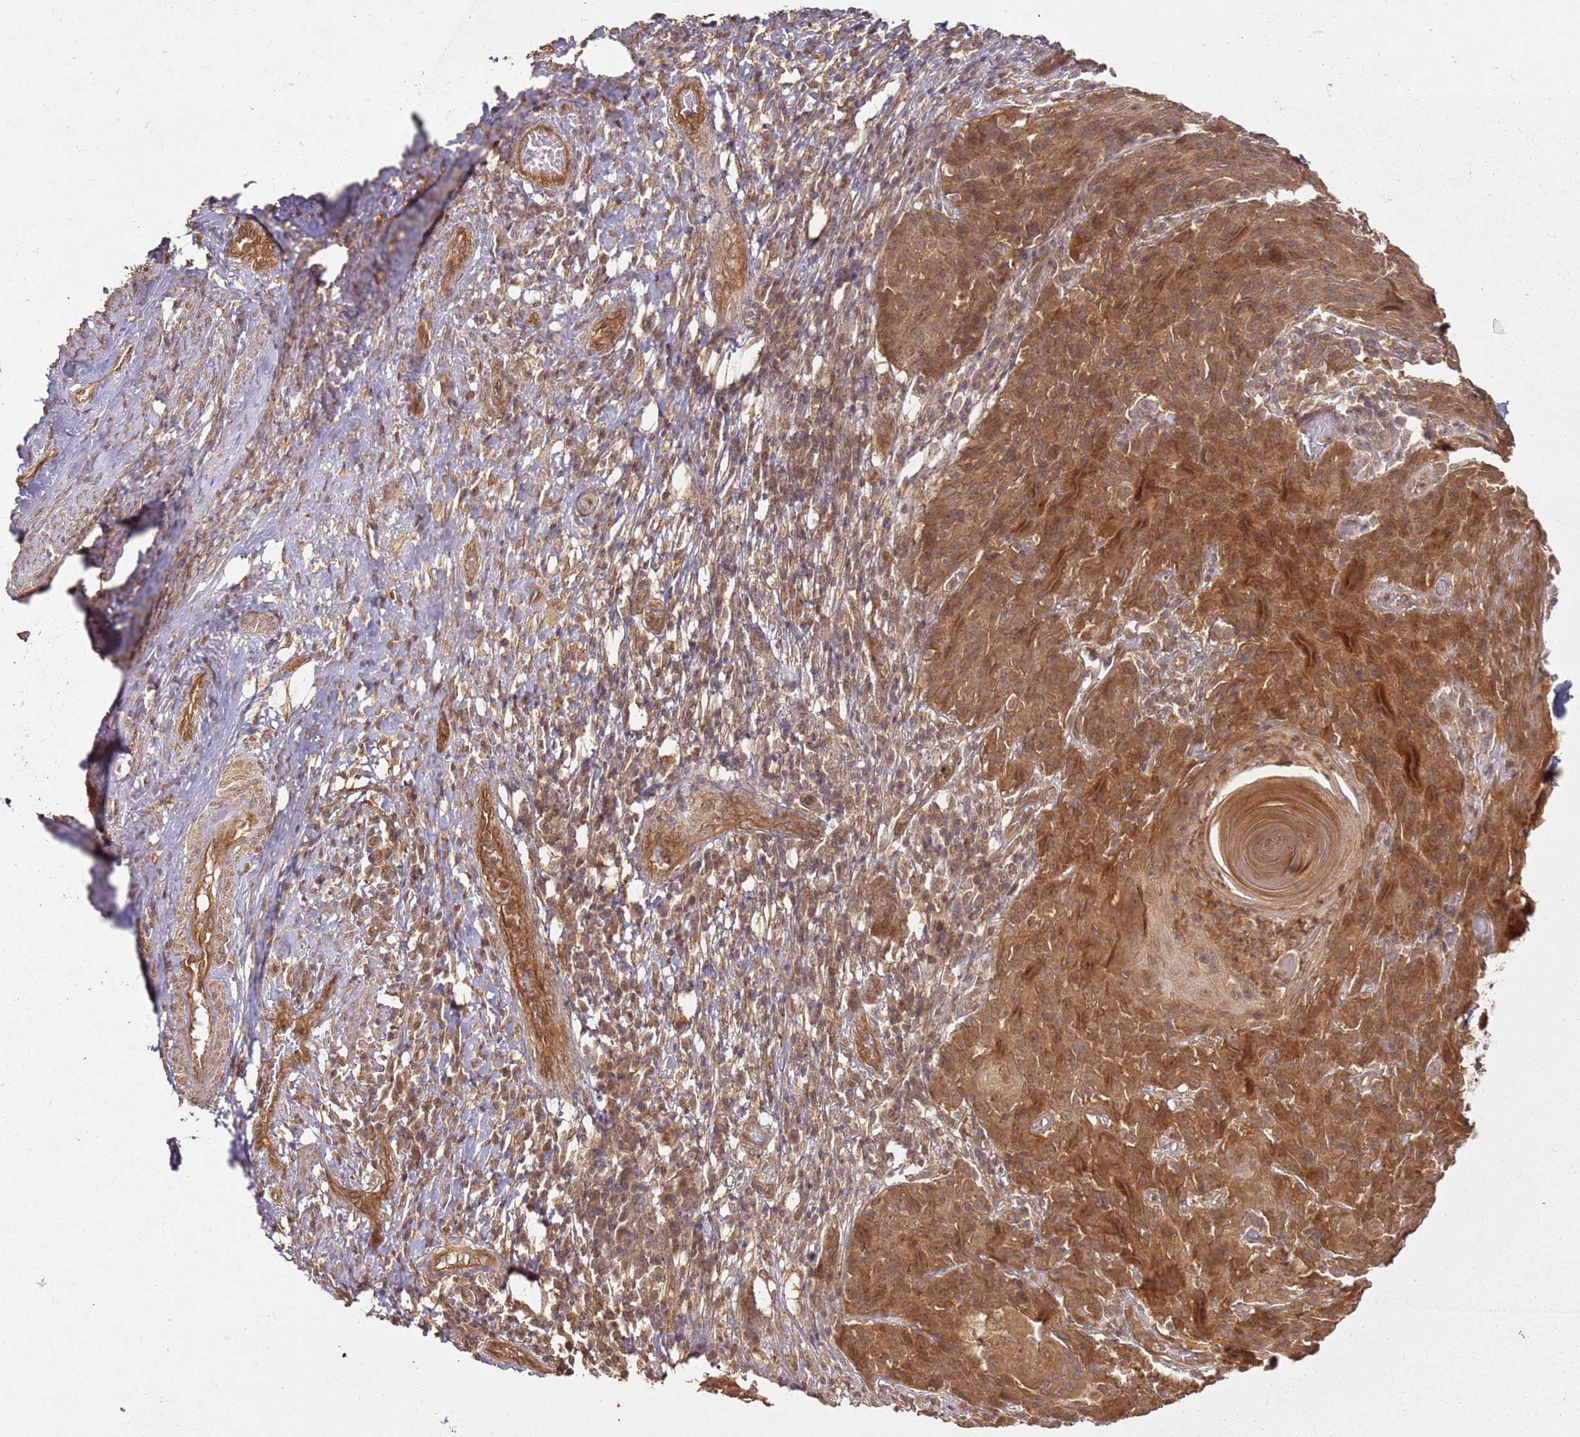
{"staining": {"intensity": "moderate", "quantity": ">75%", "location": "cytoplasmic/membranous"}, "tissue": "cervical cancer", "cell_type": "Tumor cells", "image_type": "cancer", "snomed": [{"axis": "morphology", "description": "Squamous cell carcinoma, NOS"}, {"axis": "topography", "description": "Cervix"}], "caption": "Protein staining of cervical cancer (squamous cell carcinoma) tissue demonstrates moderate cytoplasmic/membranous staining in about >75% of tumor cells. Nuclei are stained in blue.", "gene": "ZNF776", "patient": {"sex": "female", "age": 50}}